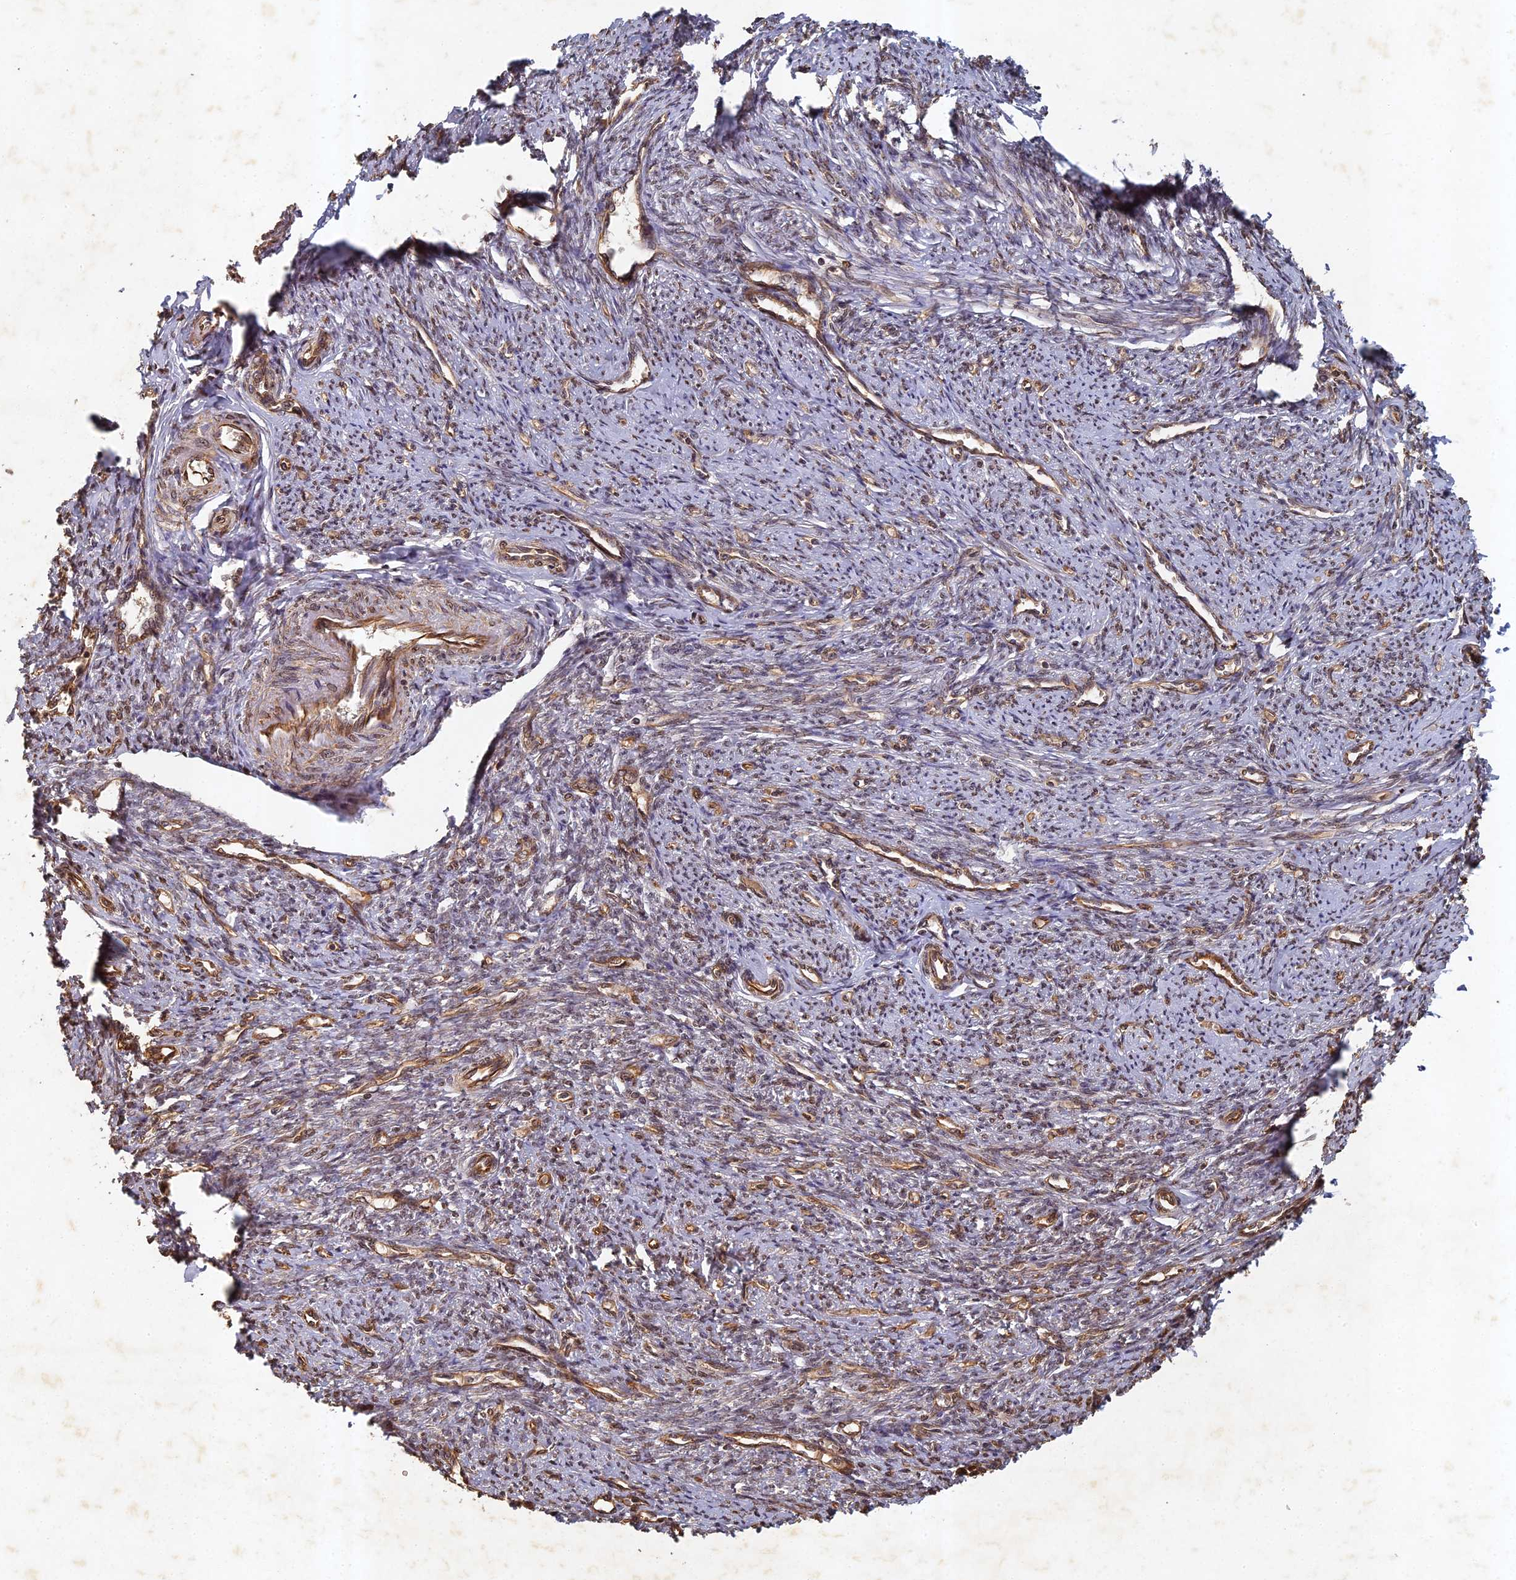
{"staining": {"intensity": "weak", "quantity": "25%-75%", "location": "cytoplasmic/membranous"}, "tissue": "smooth muscle", "cell_type": "Smooth muscle cells", "image_type": "normal", "snomed": [{"axis": "morphology", "description": "Normal tissue, NOS"}, {"axis": "topography", "description": "Smooth muscle"}, {"axis": "topography", "description": "Uterus"}], "caption": "Smooth muscle stained with DAB immunohistochemistry (IHC) demonstrates low levels of weak cytoplasmic/membranous positivity in approximately 25%-75% of smooth muscle cells.", "gene": "ABCB10", "patient": {"sex": "female", "age": 59}}